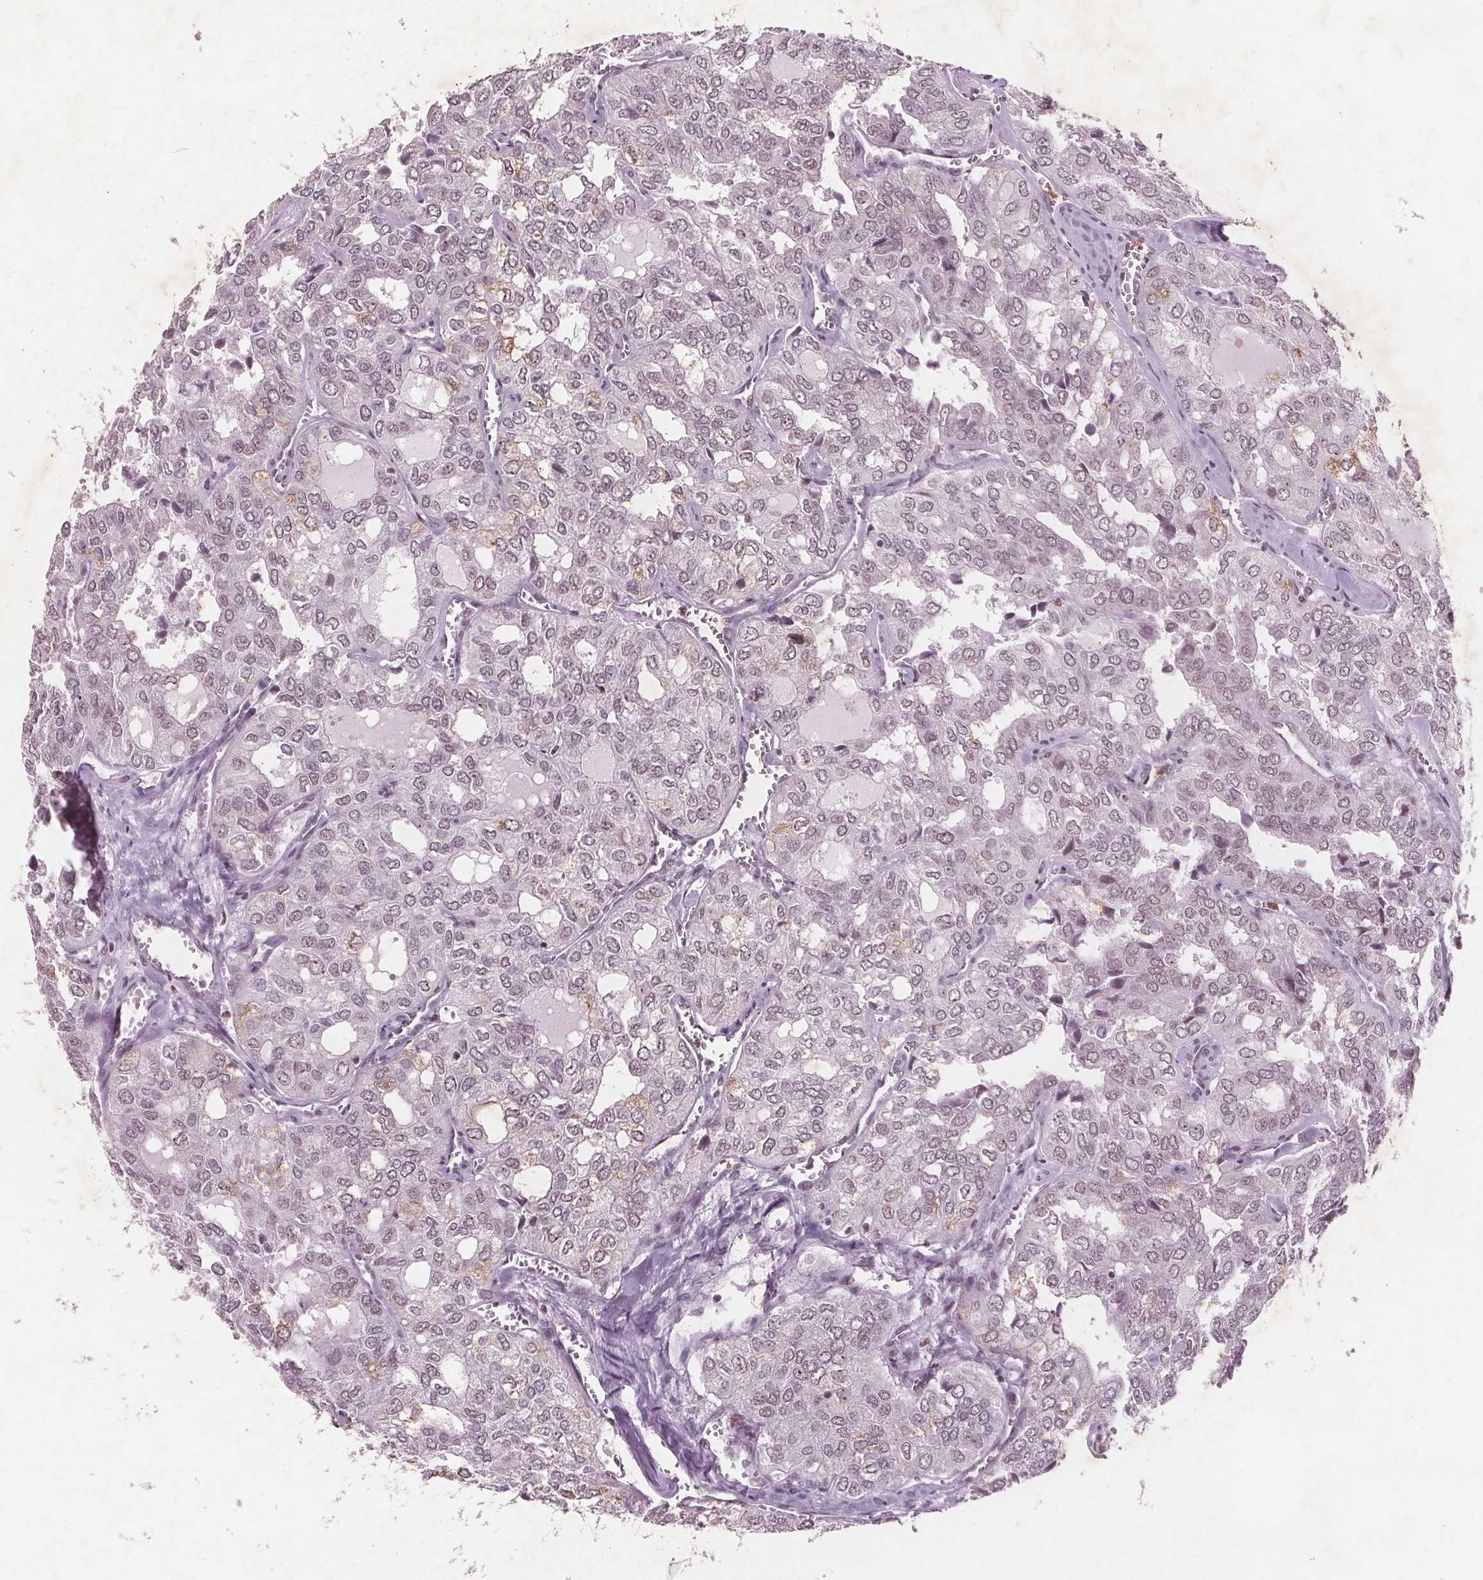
{"staining": {"intensity": "weak", "quantity": ">75%", "location": "nuclear"}, "tissue": "thyroid cancer", "cell_type": "Tumor cells", "image_type": "cancer", "snomed": [{"axis": "morphology", "description": "Follicular adenoma carcinoma, NOS"}, {"axis": "topography", "description": "Thyroid gland"}], "caption": "A micrograph of thyroid cancer (follicular adenoma carcinoma) stained for a protein exhibits weak nuclear brown staining in tumor cells.", "gene": "RPS6KA2", "patient": {"sex": "male", "age": 75}}